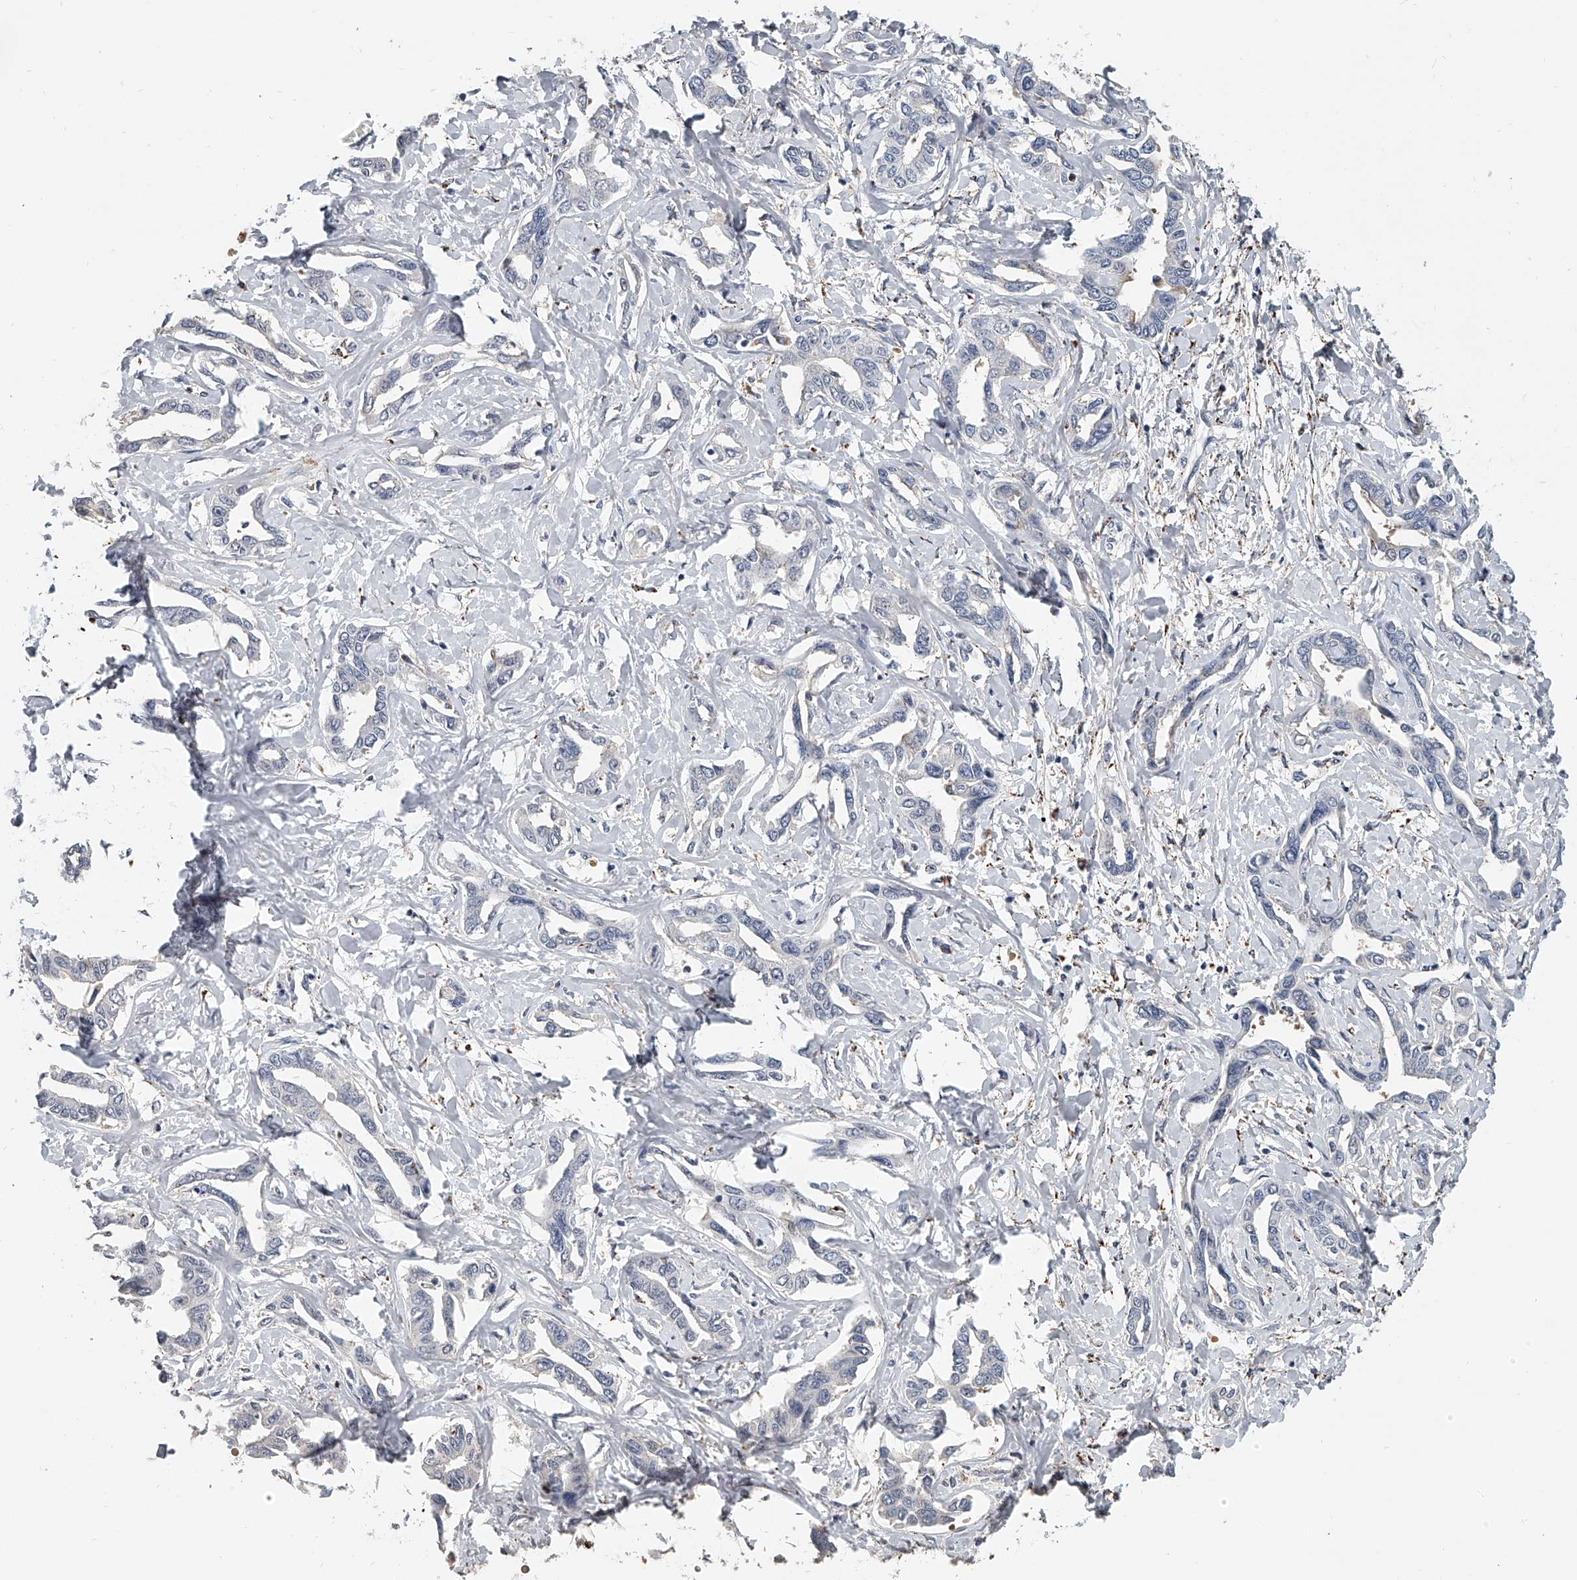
{"staining": {"intensity": "negative", "quantity": "none", "location": "none"}, "tissue": "liver cancer", "cell_type": "Tumor cells", "image_type": "cancer", "snomed": [{"axis": "morphology", "description": "Cholangiocarcinoma"}, {"axis": "topography", "description": "Liver"}], "caption": "Immunohistochemistry of cholangiocarcinoma (liver) exhibits no staining in tumor cells. (DAB (3,3'-diaminobenzidine) immunohistochemistry (IHC), high magnification).", "gene": "KLHL7", "patient": {"sex": "male", "age": 59}}